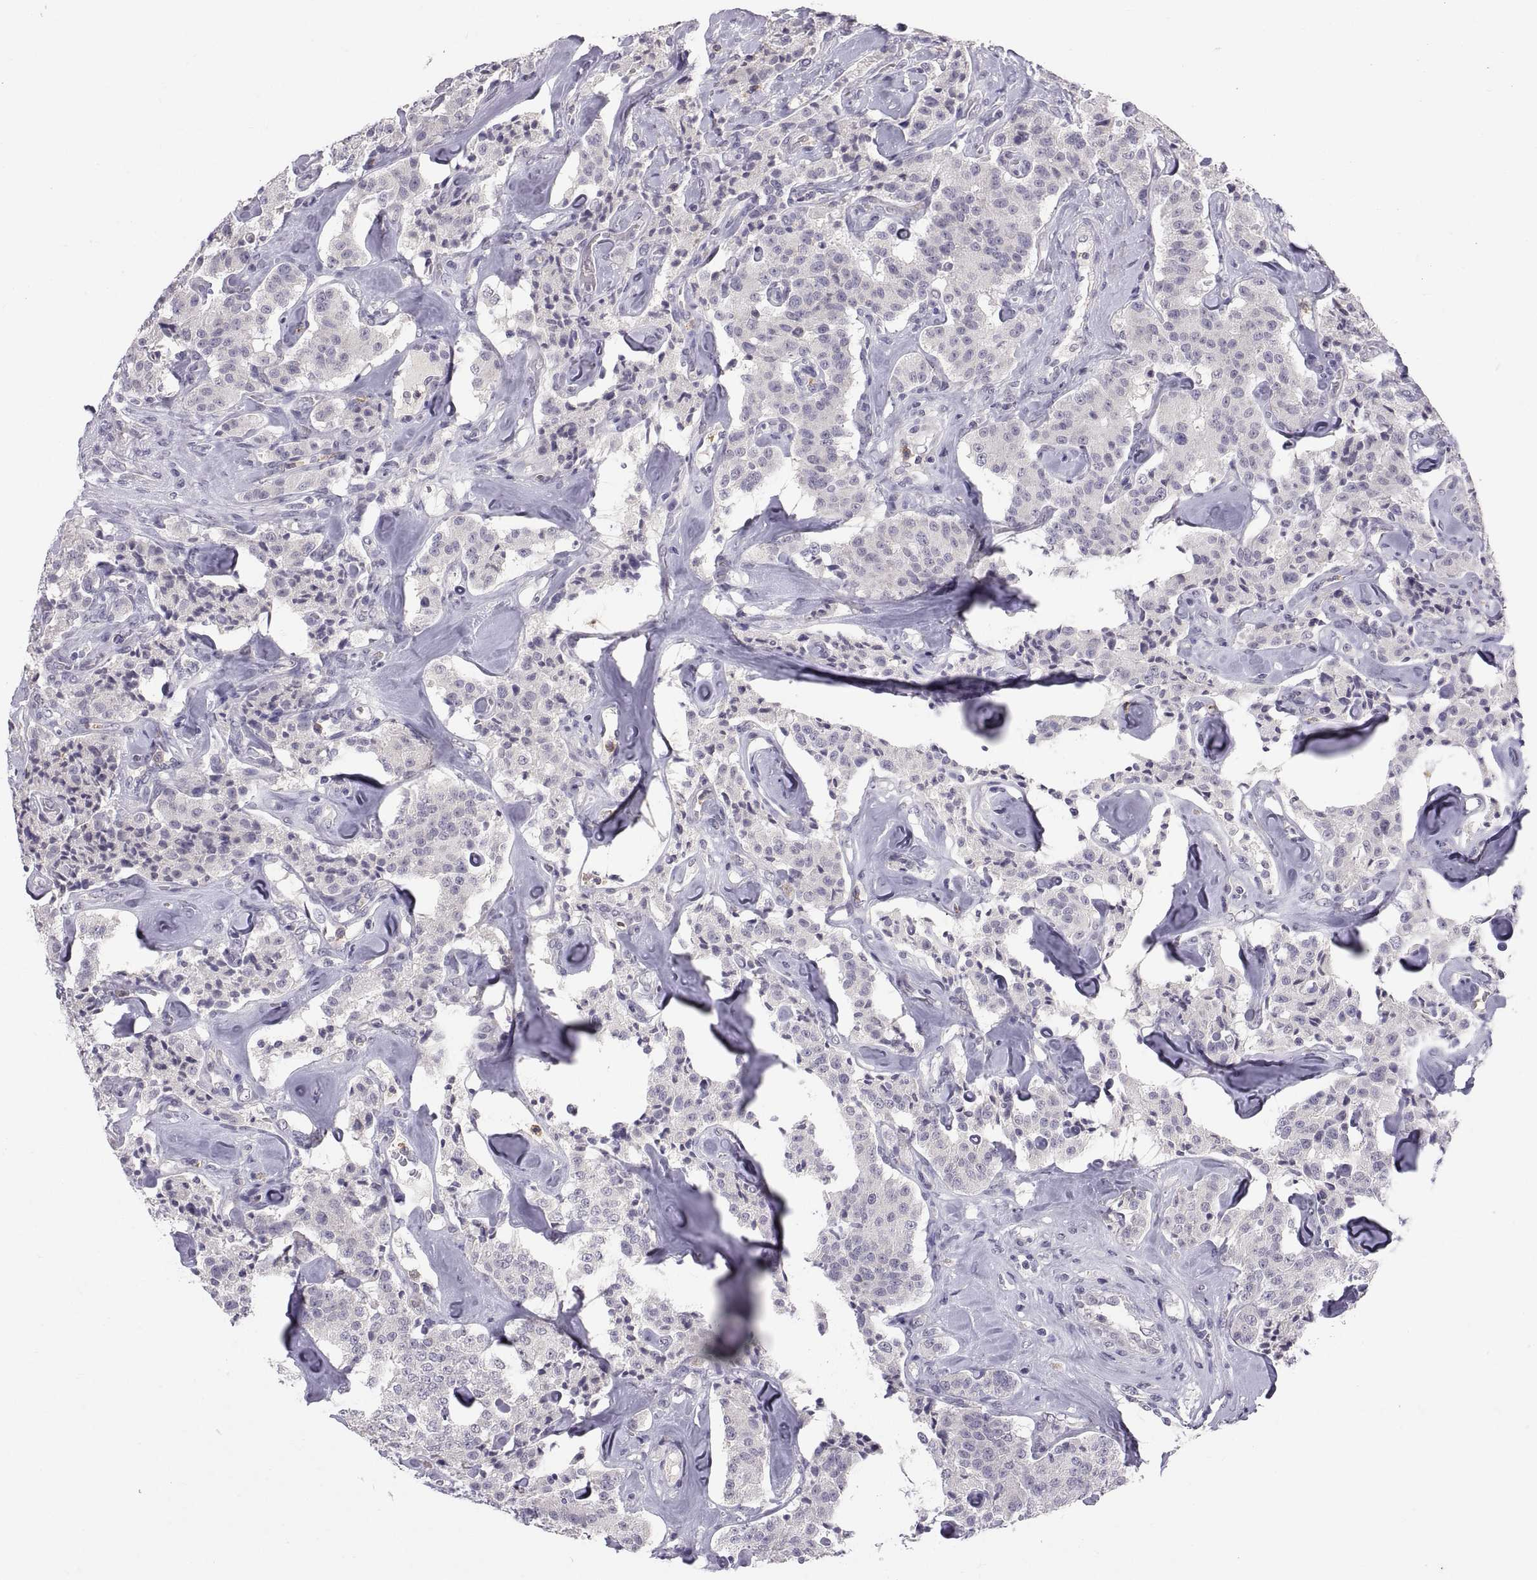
{"staining": {"intensity": "negative", "quantity": "none", "location": "none"}, "tissue": "carcinoid", "cell_type": "Tumor cells", "image_type": "cancer", "snomed": [{"axis": "morphology", "description": "Carcinoid, malignant, NOS"}, {"axis": "topography", "description": "Pancreas"}], "caption": "Tumor cells are negative for brown protein staining in carcinoid.", "gene": "PKP1", "patient": {"sex": "male", "age": 41}}